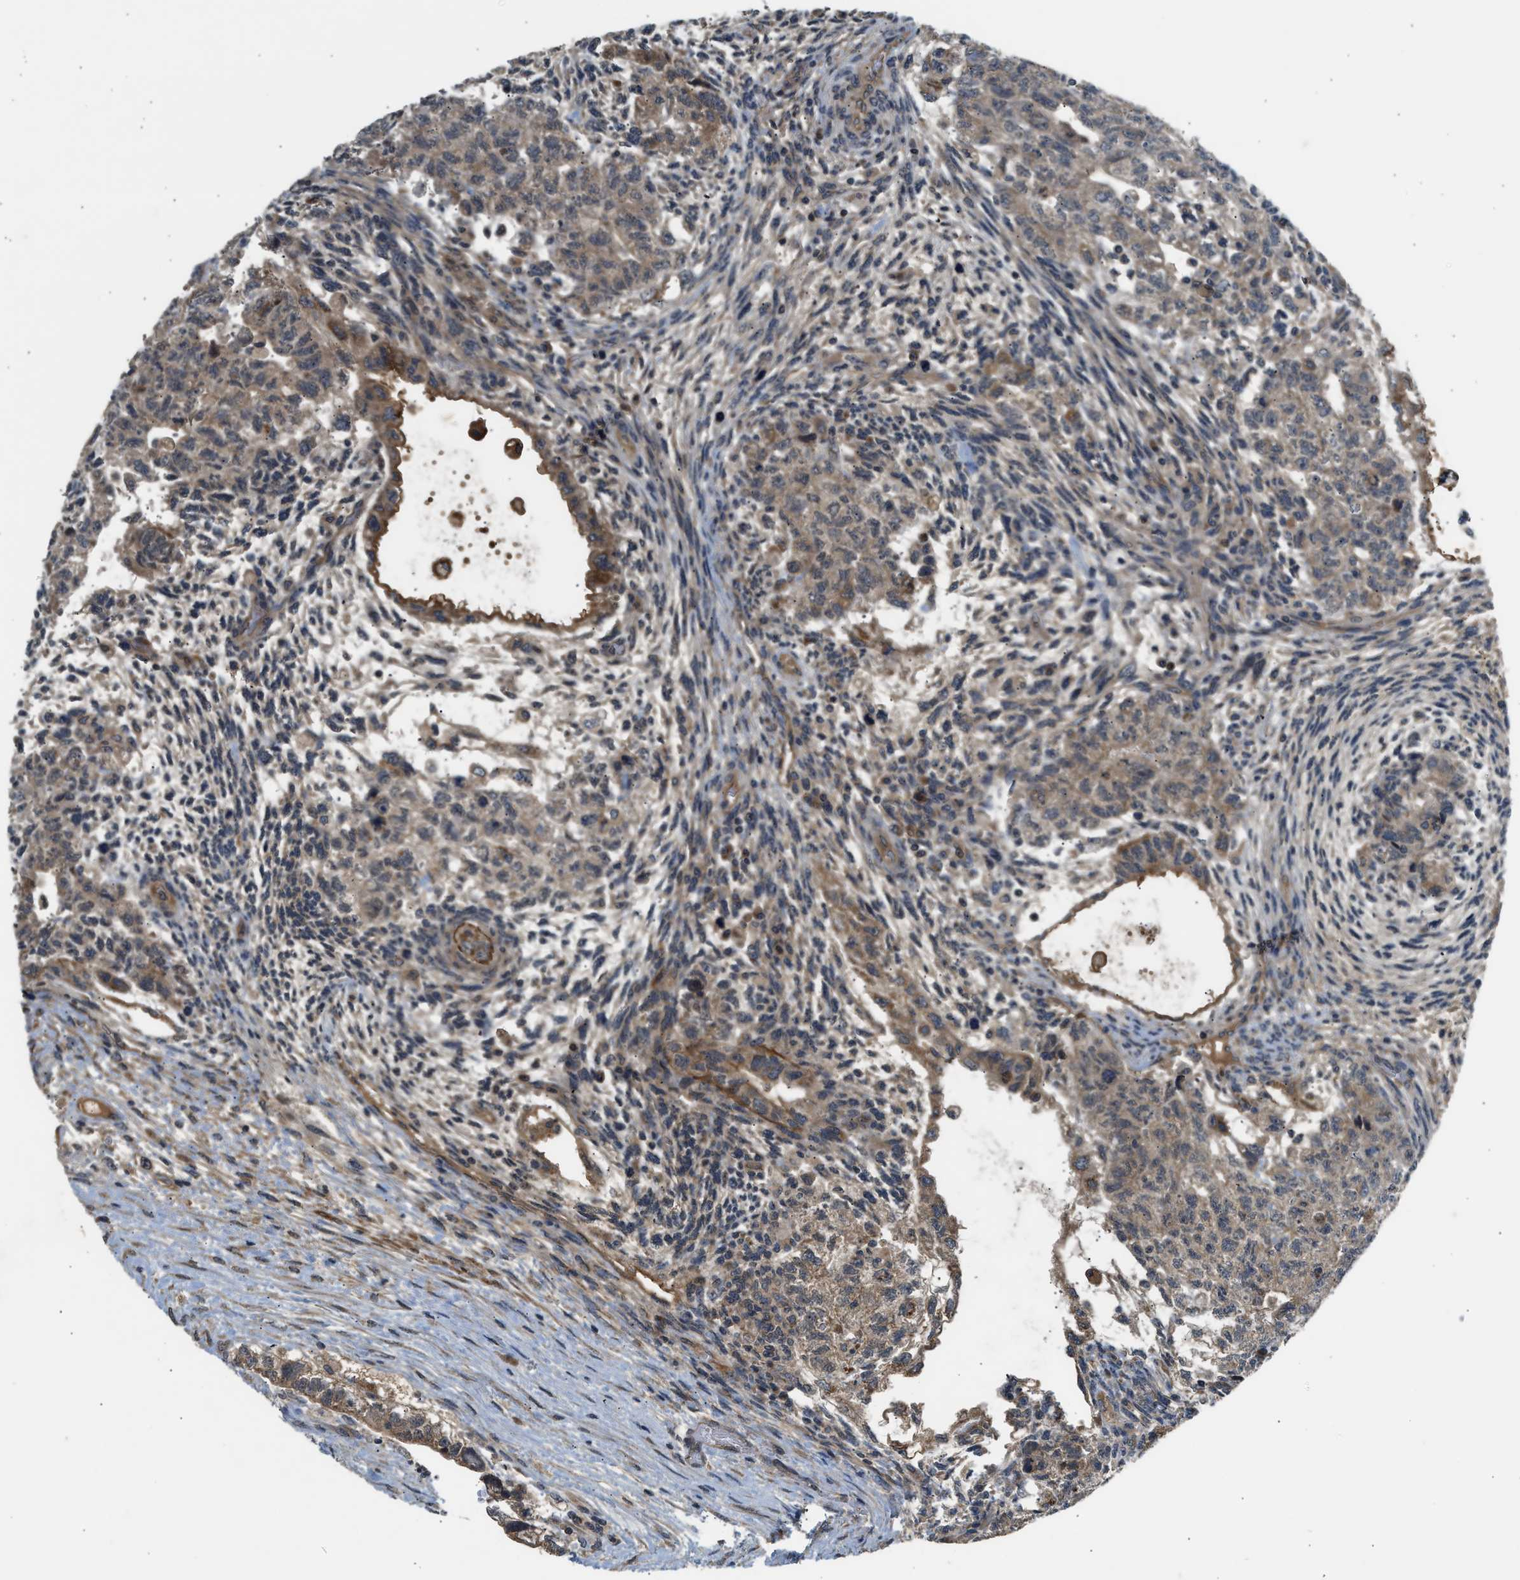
{"staining": {"intensity": "weak", "quantity": ">75%", "location": "cytoplasmic/membranous"}, "tissue": "testis cancer", "cell_type": "Tumor cells", "image_type": "cancer", "snomed": [{"axis": "morphology", "description": "Normal tissue, NOS"}, {"axis": "morphology", "description": "Carcinoma, Embryonal, NOS"}, {"axis": "topography", "description": "Testis"}], "caption": "High-magnification brightfield microscopy of testis cancer (embryonal carcinoma) stained with DAB (3,3'-diaminobenzidine) (brown) and counterstained with hematoxylin (blue). tumor cells exhibit weak cytoplasmic/membranous expression is present in approximately>75% of cells.", "gene": "ADCY8", "patient": {"sex": "male", "age": 36}}